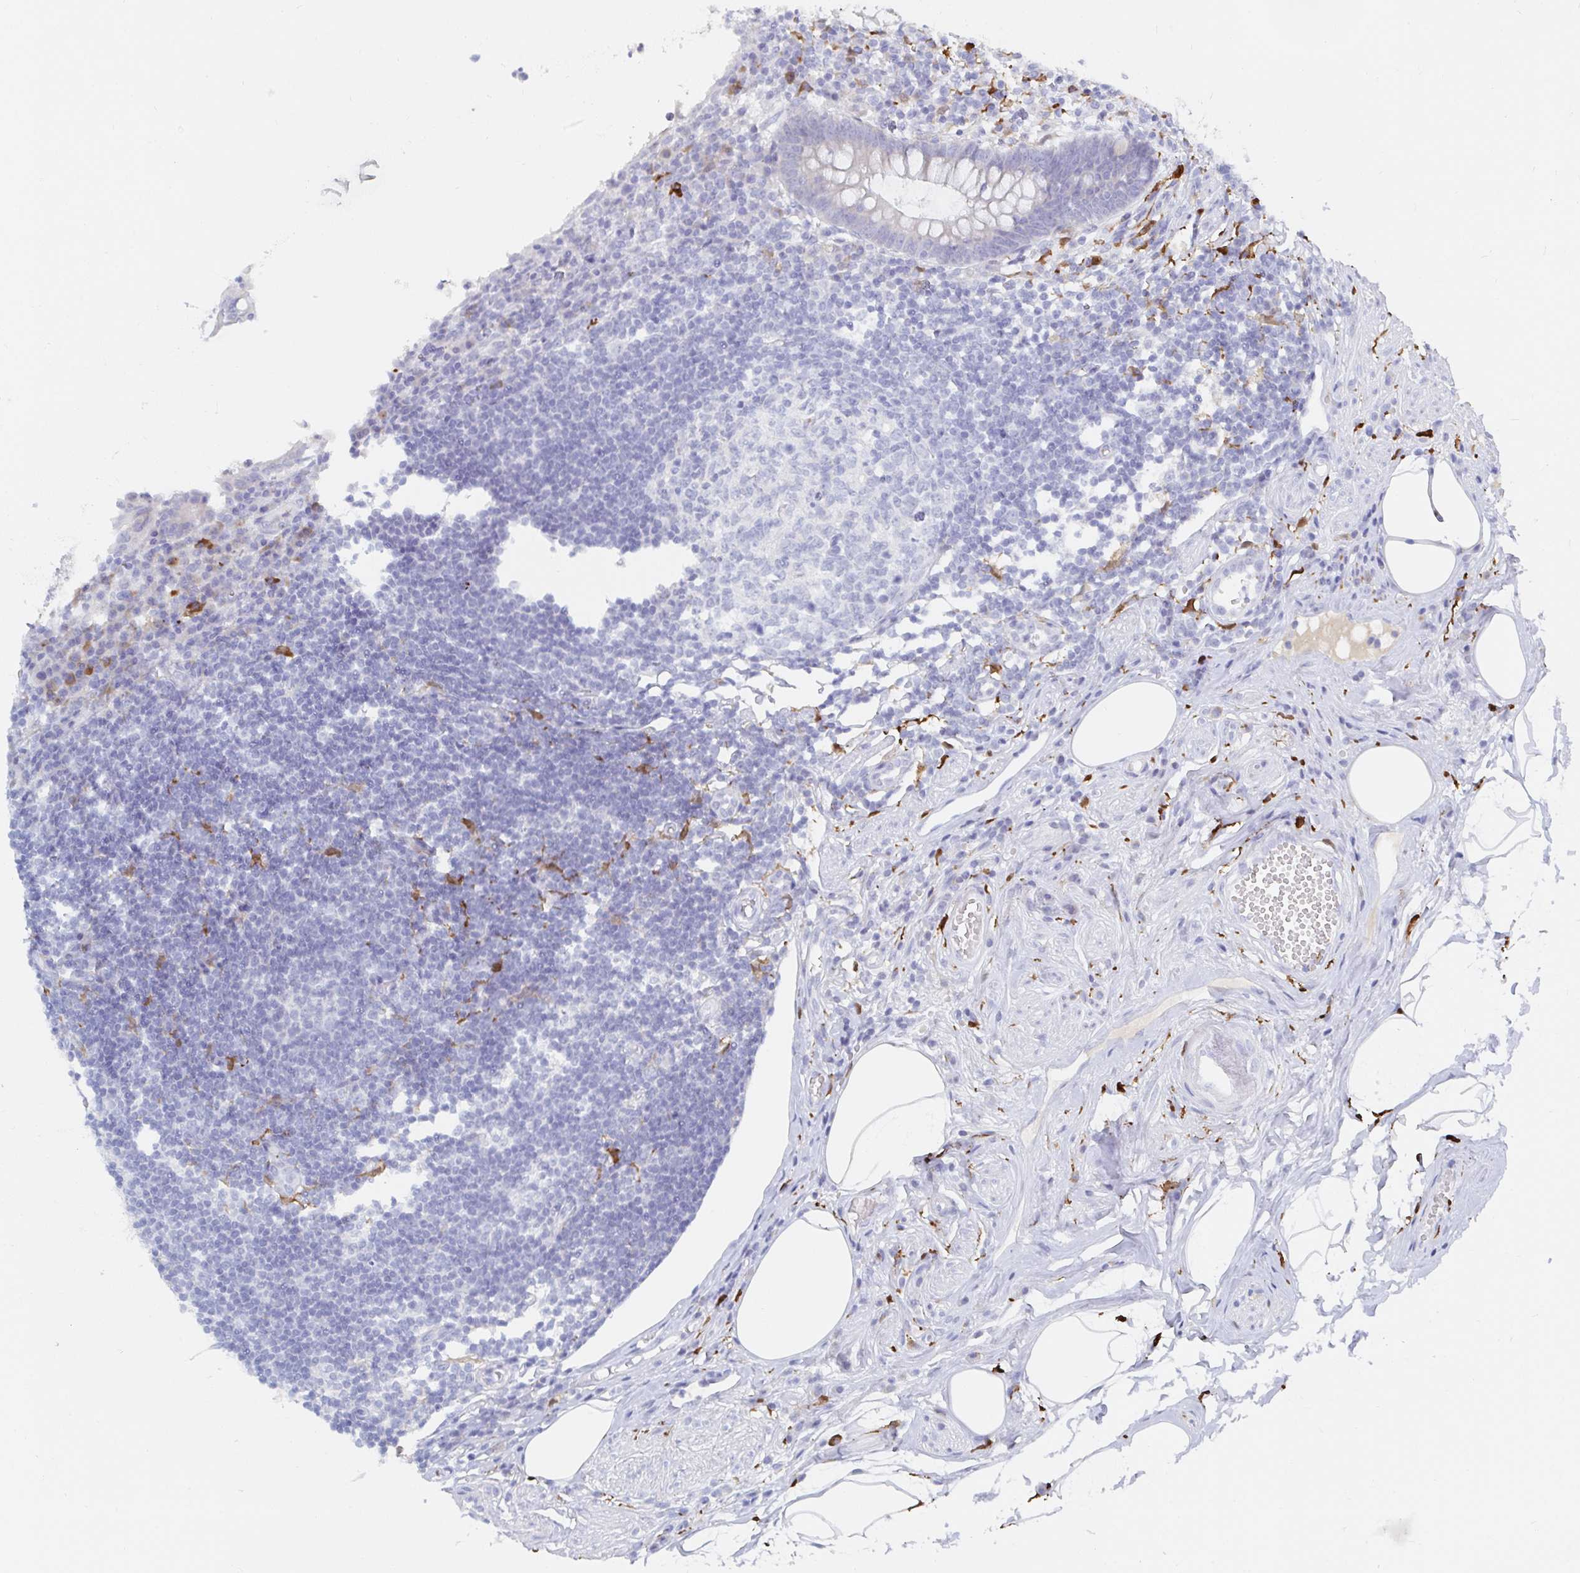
{"staining": {"intensity": "weak", "quantity": "<25%", "location": "cytoplasmic/membranous"}, "tissue": "appendix", "cell_type": "Glandular cells", "image_type": "normal", "snomed": [{"axis": "morphology", "description": "Normal tissue, NOS"}, {"axis": "topography", "description": "Appendix"}], "caption": "Glandular cells show no significant protein expression in normal appendix.", "gene": "OR2A1", "patient": {"sex": "female", "age": 56}}